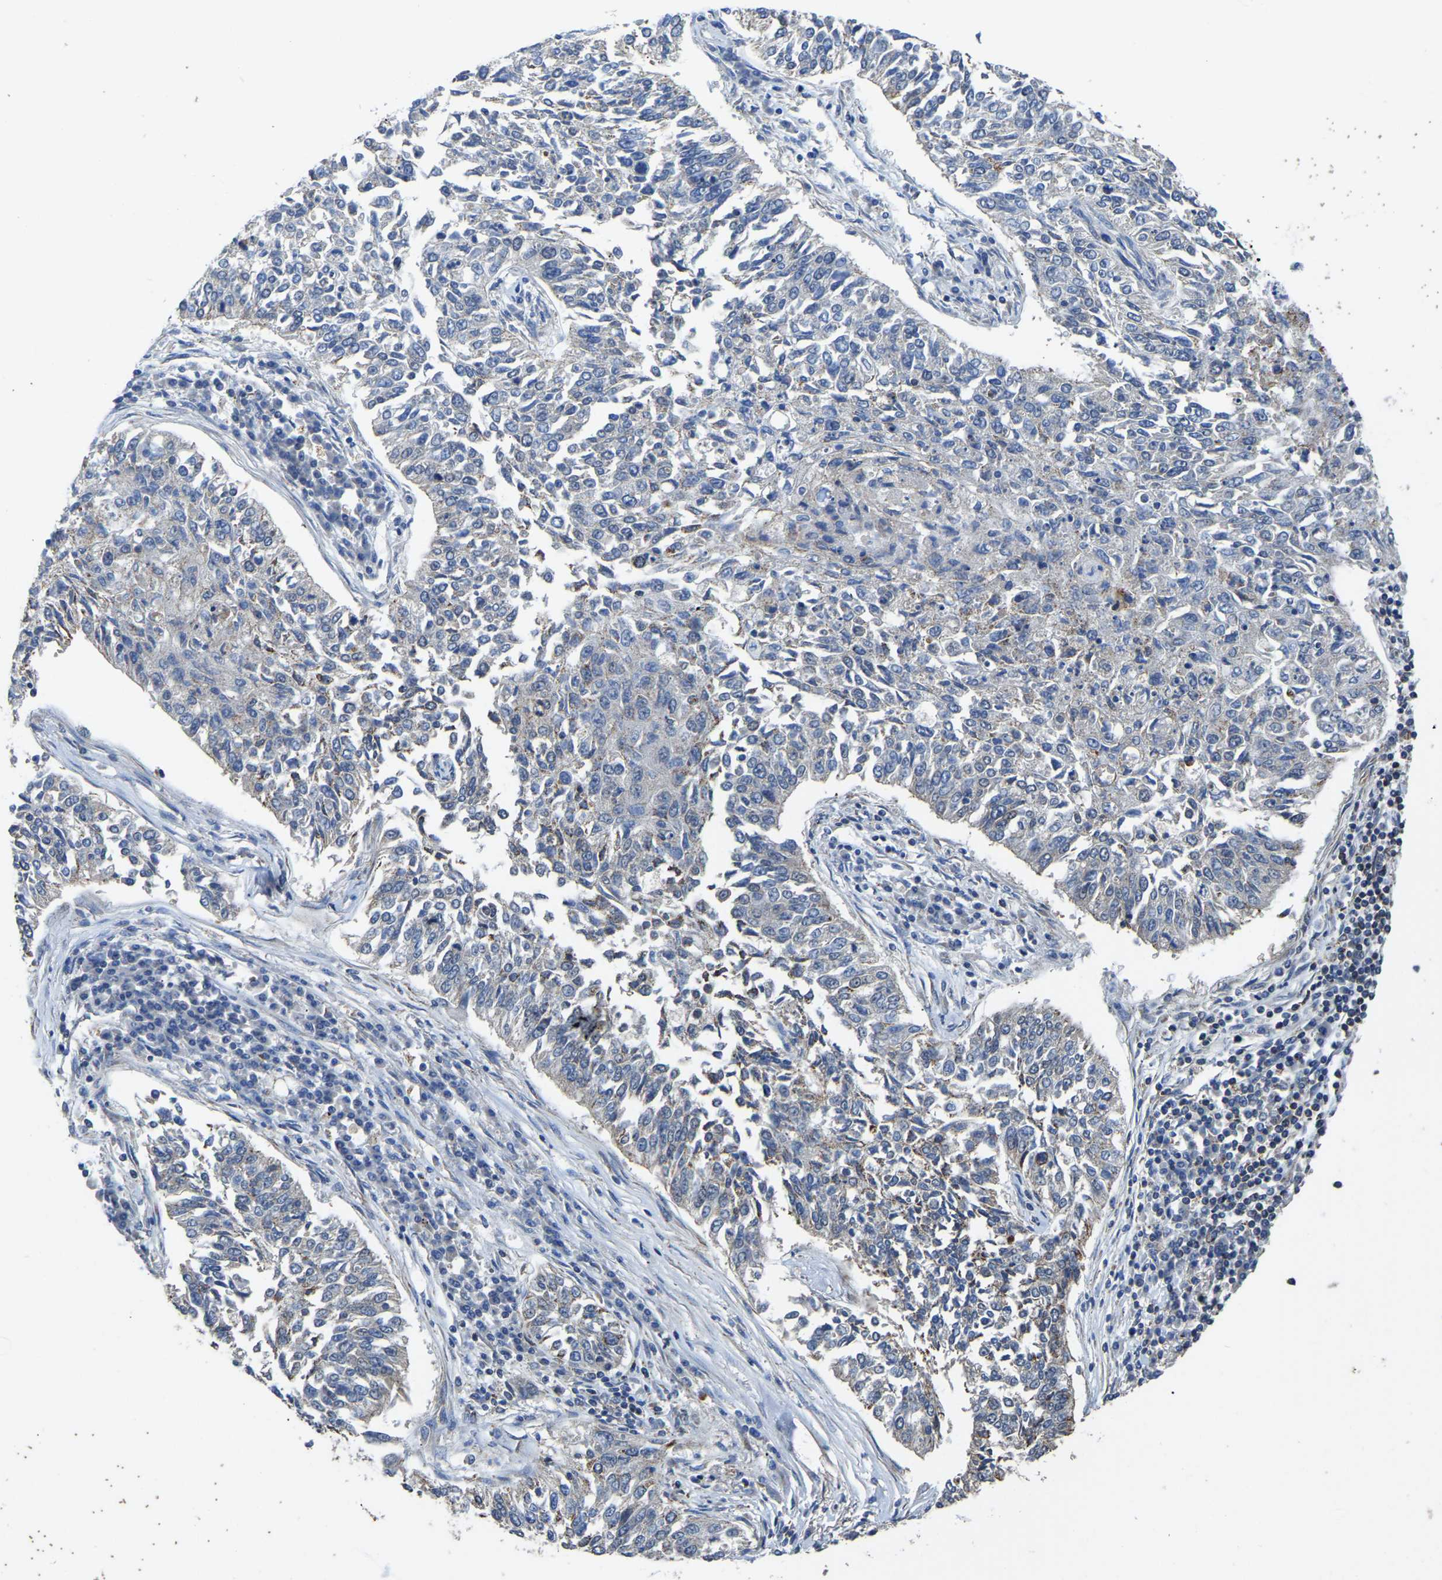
{"staining": {"intensity": "weak", "quantity": "<25%", "location": "cytoplasmic/membranous"}, "tissue": "lung cancer", "cell_type": "Tumor cells", "image_type": "cancer", "snomed": [{"axis": "morphology", "description": "Normal tissue, NOS"}, {"axis": "morphology", "description": "Squamous cell carcinoma, NOS"}, {"axis": "topography", "description": "Cartilage tissue"}, {"axis": "topography", "description": "Bronchus"}, {"axis": "topography", "description": "Lung"}], "caption": "Histopathology image shows no significant protein staining in tumor cells of lung cancer (squamous cell carcinoma).", "gene": "ETFA", "patient": {"sex": "female", "age": 49}}